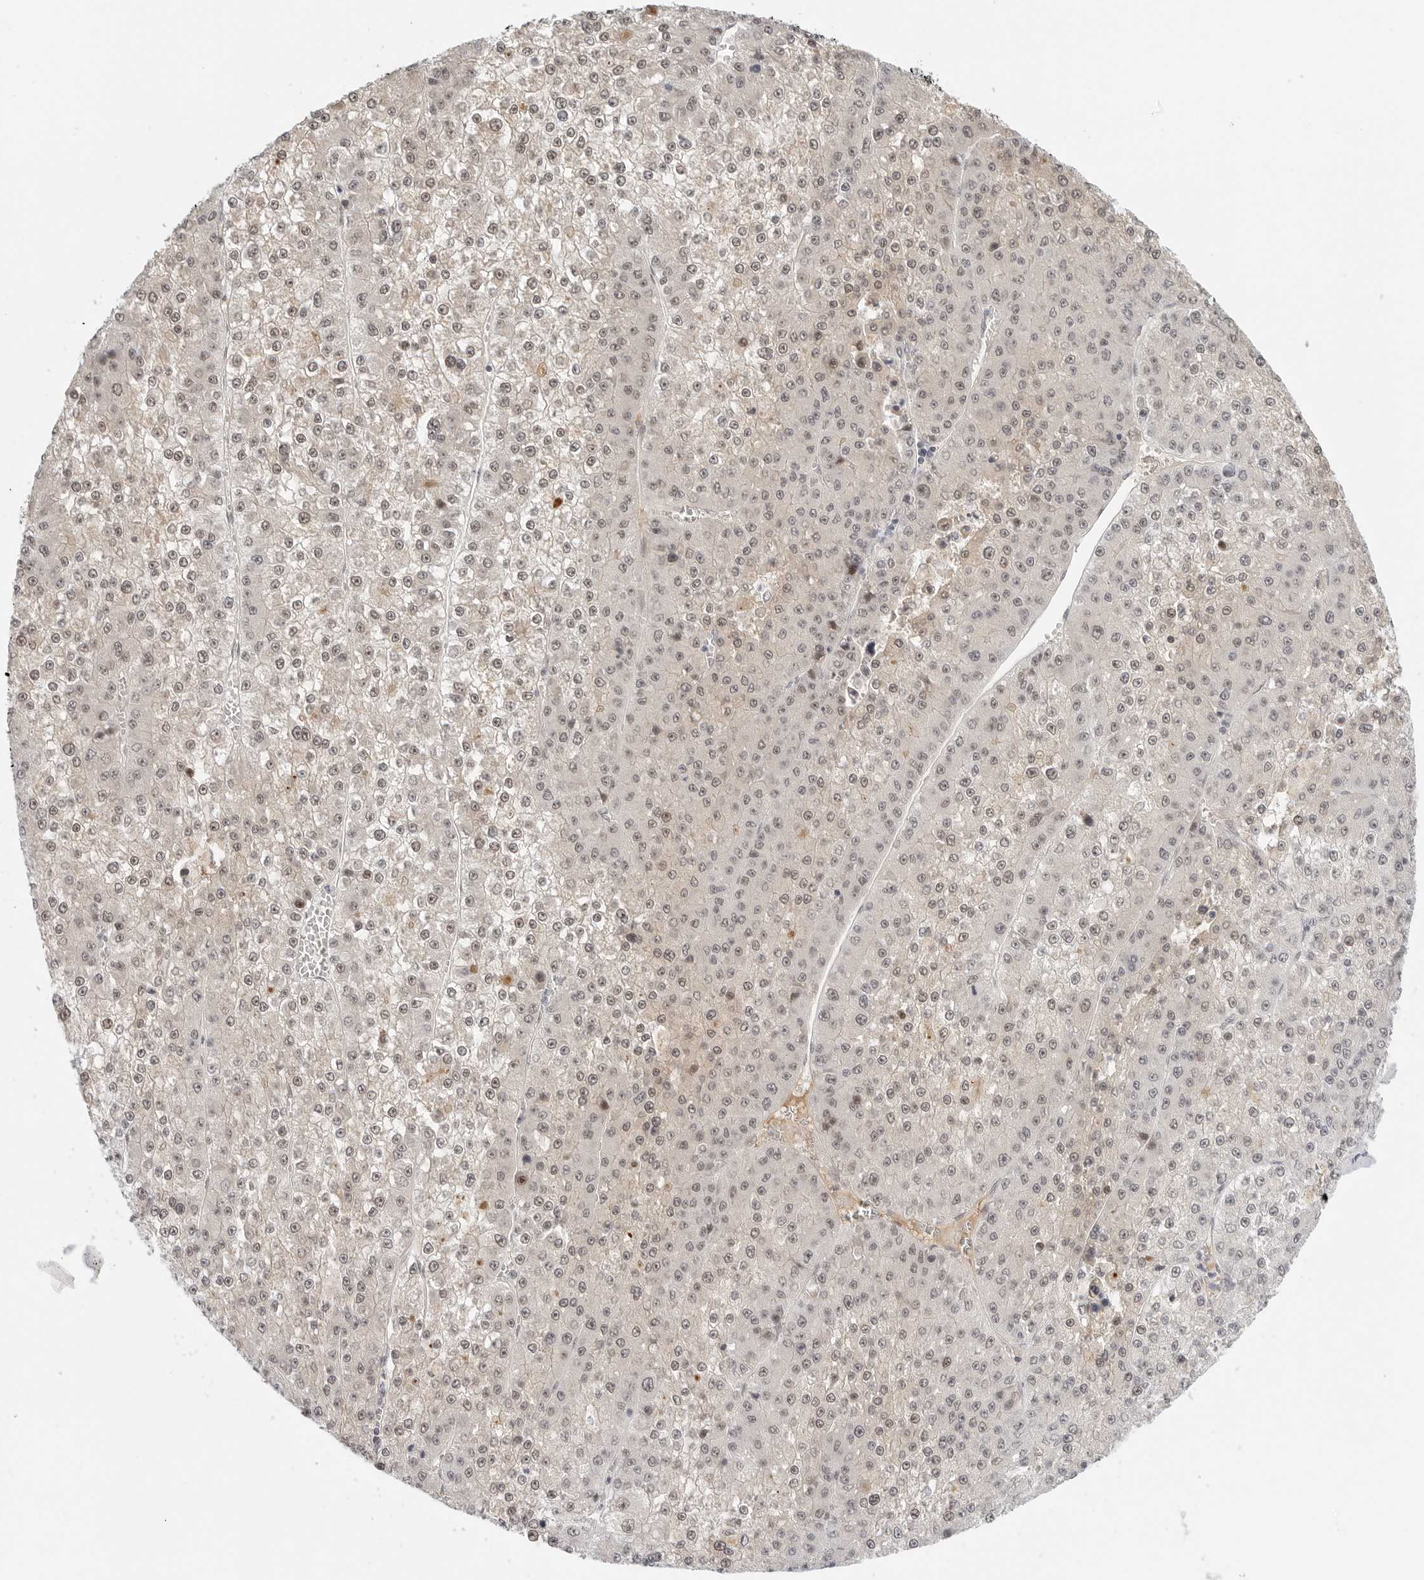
{"staining": {"intensity": "weak", "quantity": "25%-75%", "location": "nuclear"}, "tissue": "liver cancer", "cell_type": "Tumor cells", "image_type": "cancer", "snomed": [{"axis": "morphology", "description": "Carcinoma, Hepatocellular, NOS"}, {"axis": "topography", "description": "Liver"}], "caption": "An image of human liver hepatocellular carcinoma stained for a protein shows weak nuclear brown staining in tumor cells.", "gene": "TSEN2", "patient": {"sex": "female", "age": 73}}